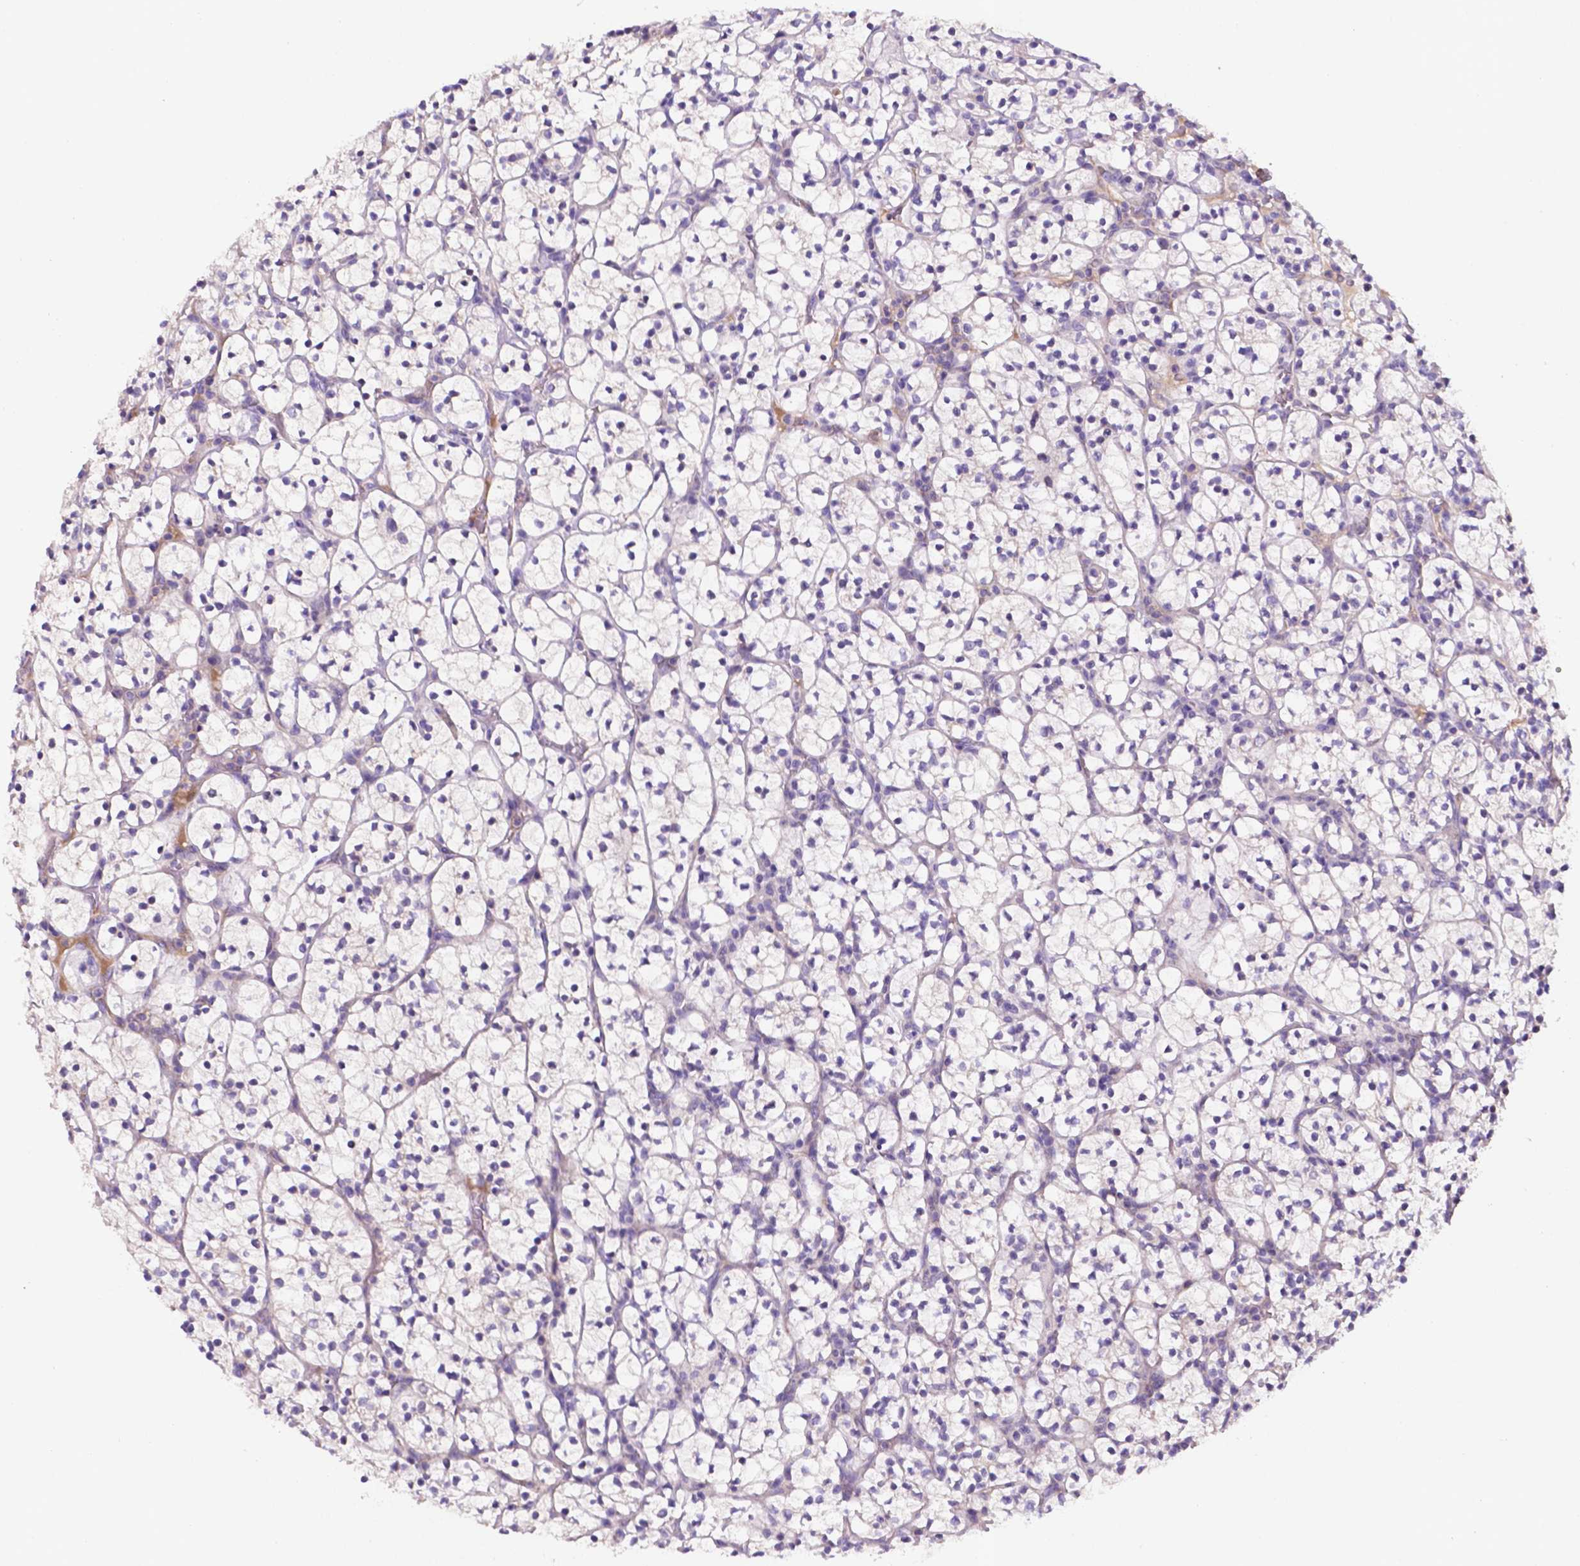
{"staining": {"intensity": "negative", "quantity": "none", "location": "none"}, "tissue": "renal cancer", "cell_type": "Tumor cells", "image_type": "cancer", "snomed": [{"axis": "morphology", "description": "Adenocarcinoma, NOS"}, {"axis": "topography", "description": "Kidney"}], "caption": "The photomicrograph displays no significant staining in tumor cells of renal adenocarcinoma. (Stains: DAB (3,3'-diaminobenzidine) immunohistochemistry with hematoxylin counter stain, Microscopy: brightfield microscopy at high magnification).", "gene": "TM4SF20", "patient": {"sex": "female", "age": 89}}